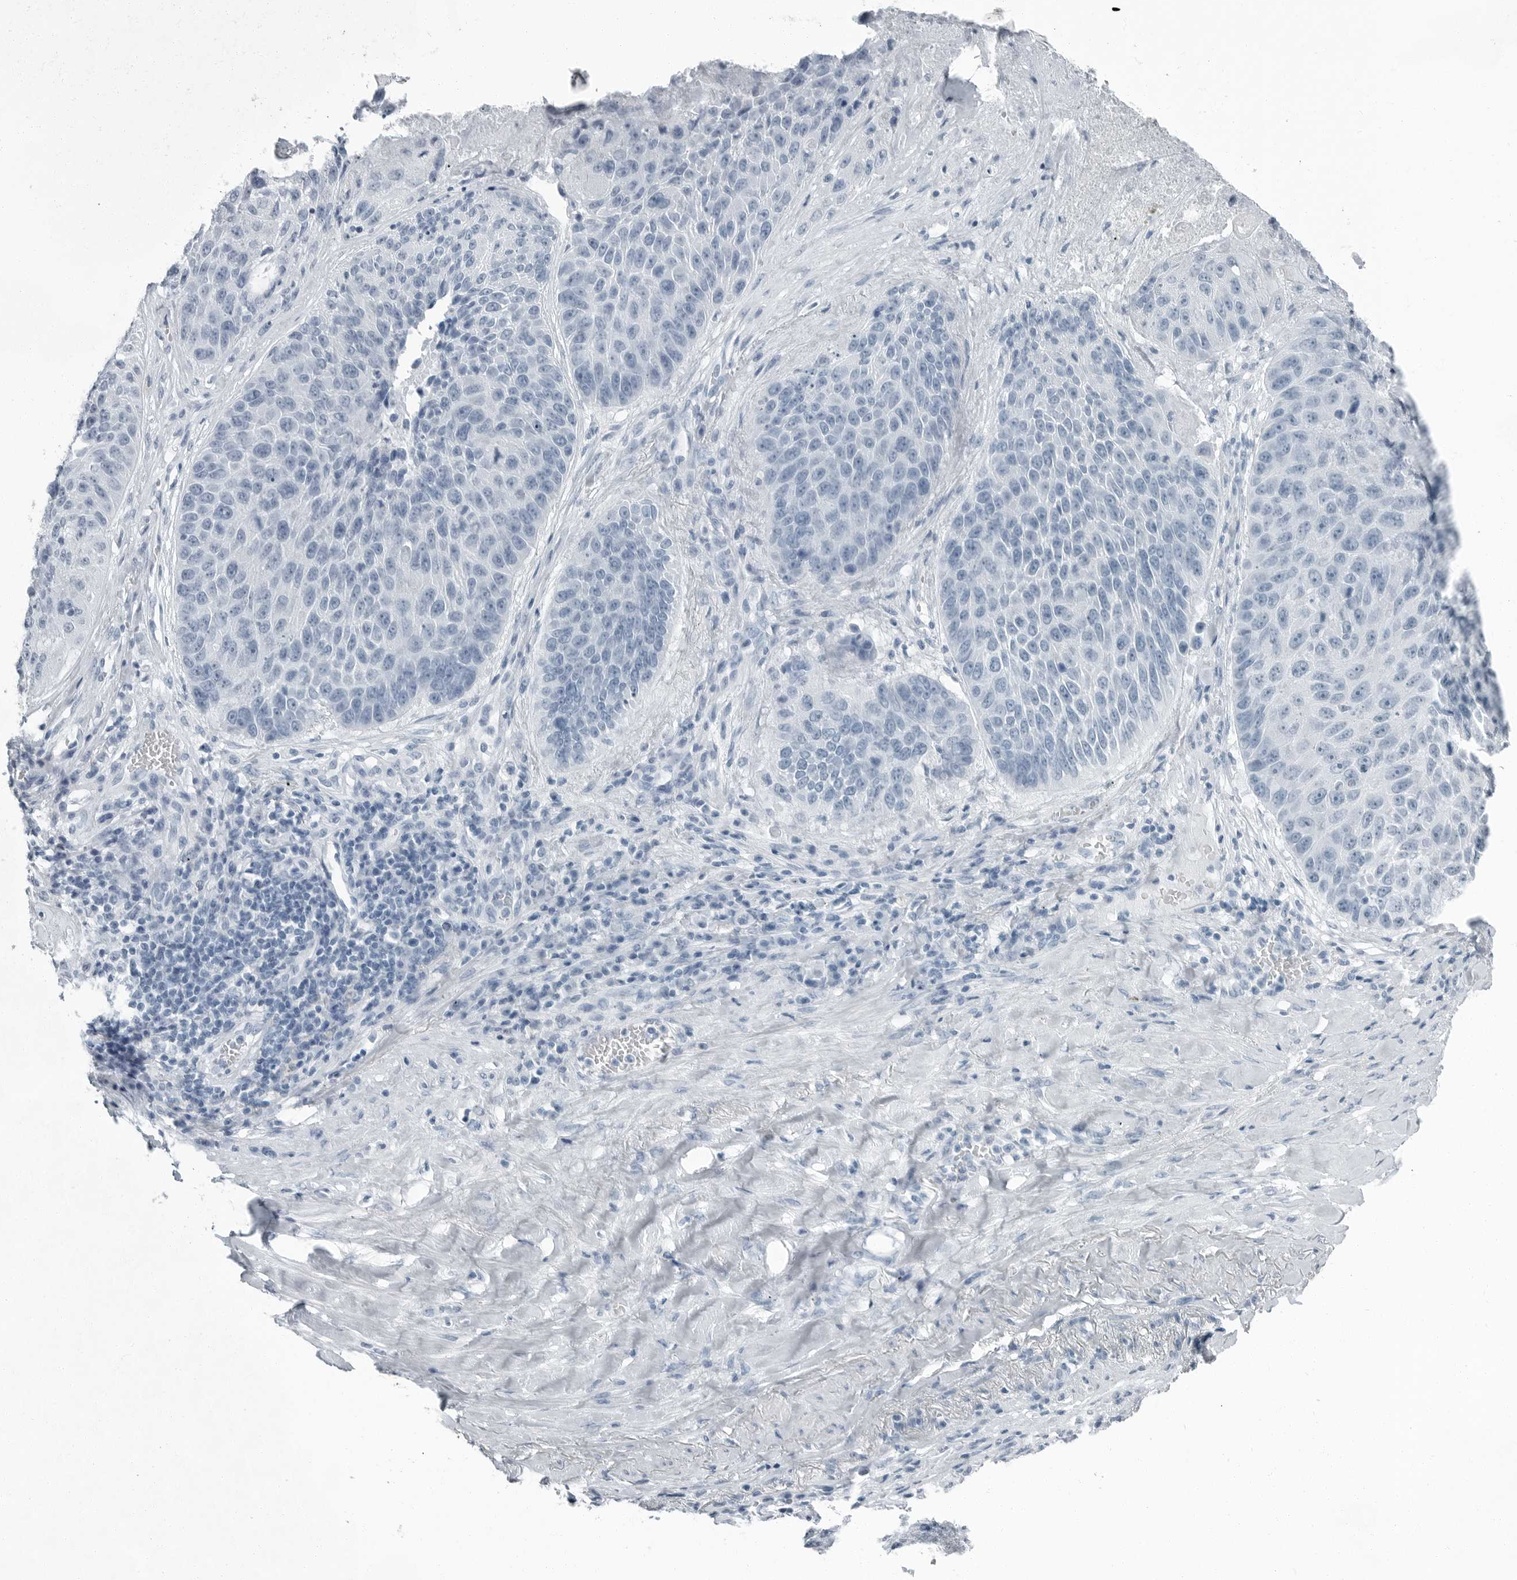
{"staining": {"intensity": "negative", "quantity": "none", "location": "none"}, "tissue": "lung cancer", "cell_type": "Tumor cells", "image_type": "cancer", "snomed": [{"axis": "morphology", "description": "Squamous cell carcinoma, NOS"}, {"axis": "topography", "description": "Lung"}], "caption": "Tumor cells show no significant positivity in squamous cell carcinoma (lung).", "gene": "FABP6", "patient": {"sex": "male", "age": 61}}